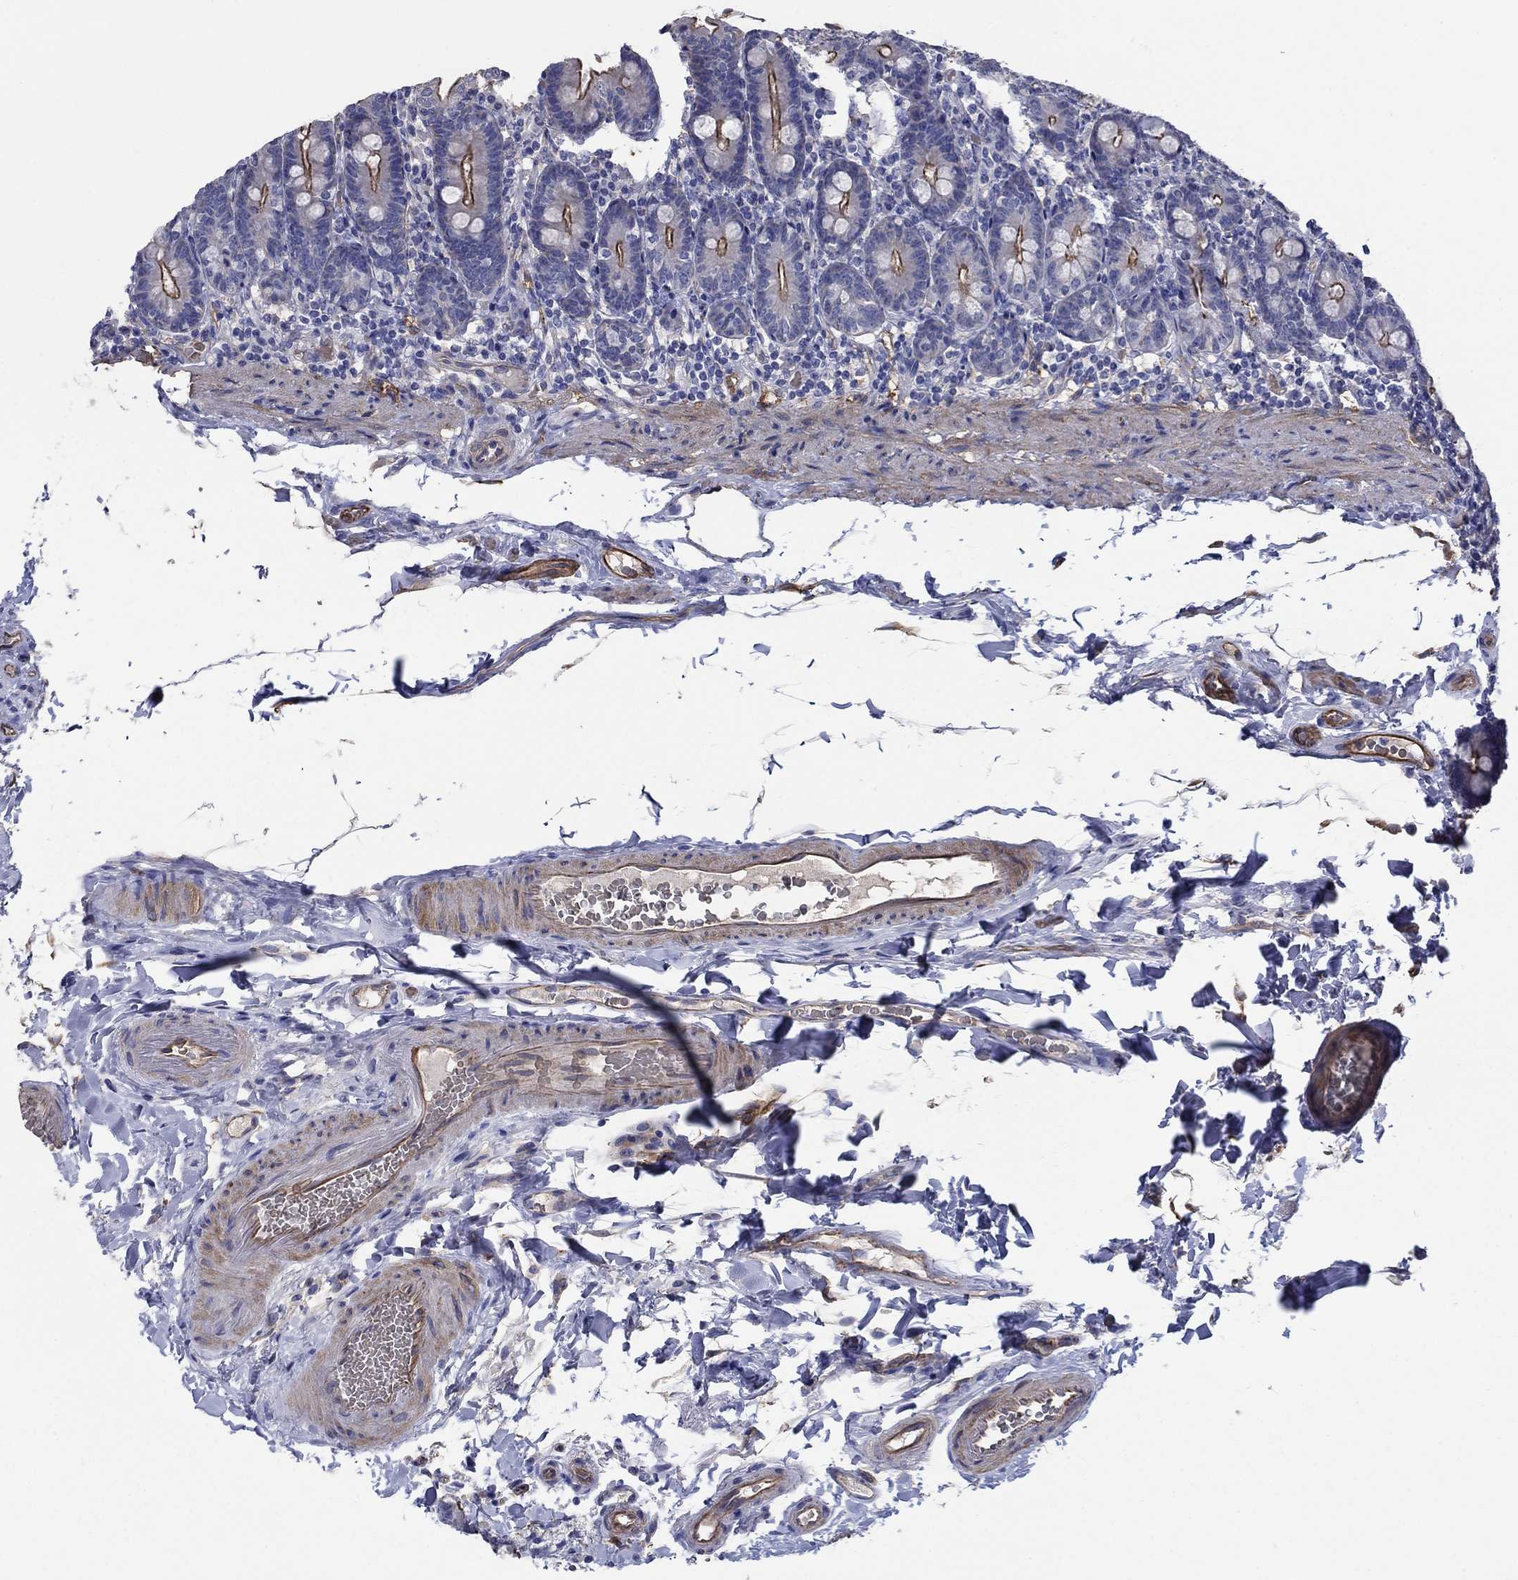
{"staining": {"intensity": "strong", "quantity": "25%-75%", "location": "cytoplasmic/membranous"}, "tissue": "duodenum", "cell_type": "Glandular cells", "image_type": "normal", "snomed": [{"axis": "morphology", "description": "Normal tissue, NOS"}, {"axis": "topography", "description": "Duodenum"}], "caption": "Immunohistochemical staining of normal duodenum reveals strong cytoplasmic/membranous protein staining in about 25%-75% of glandular cells.", "gene": "FLNC", "patient": {"sex": "female", "age": 67}}